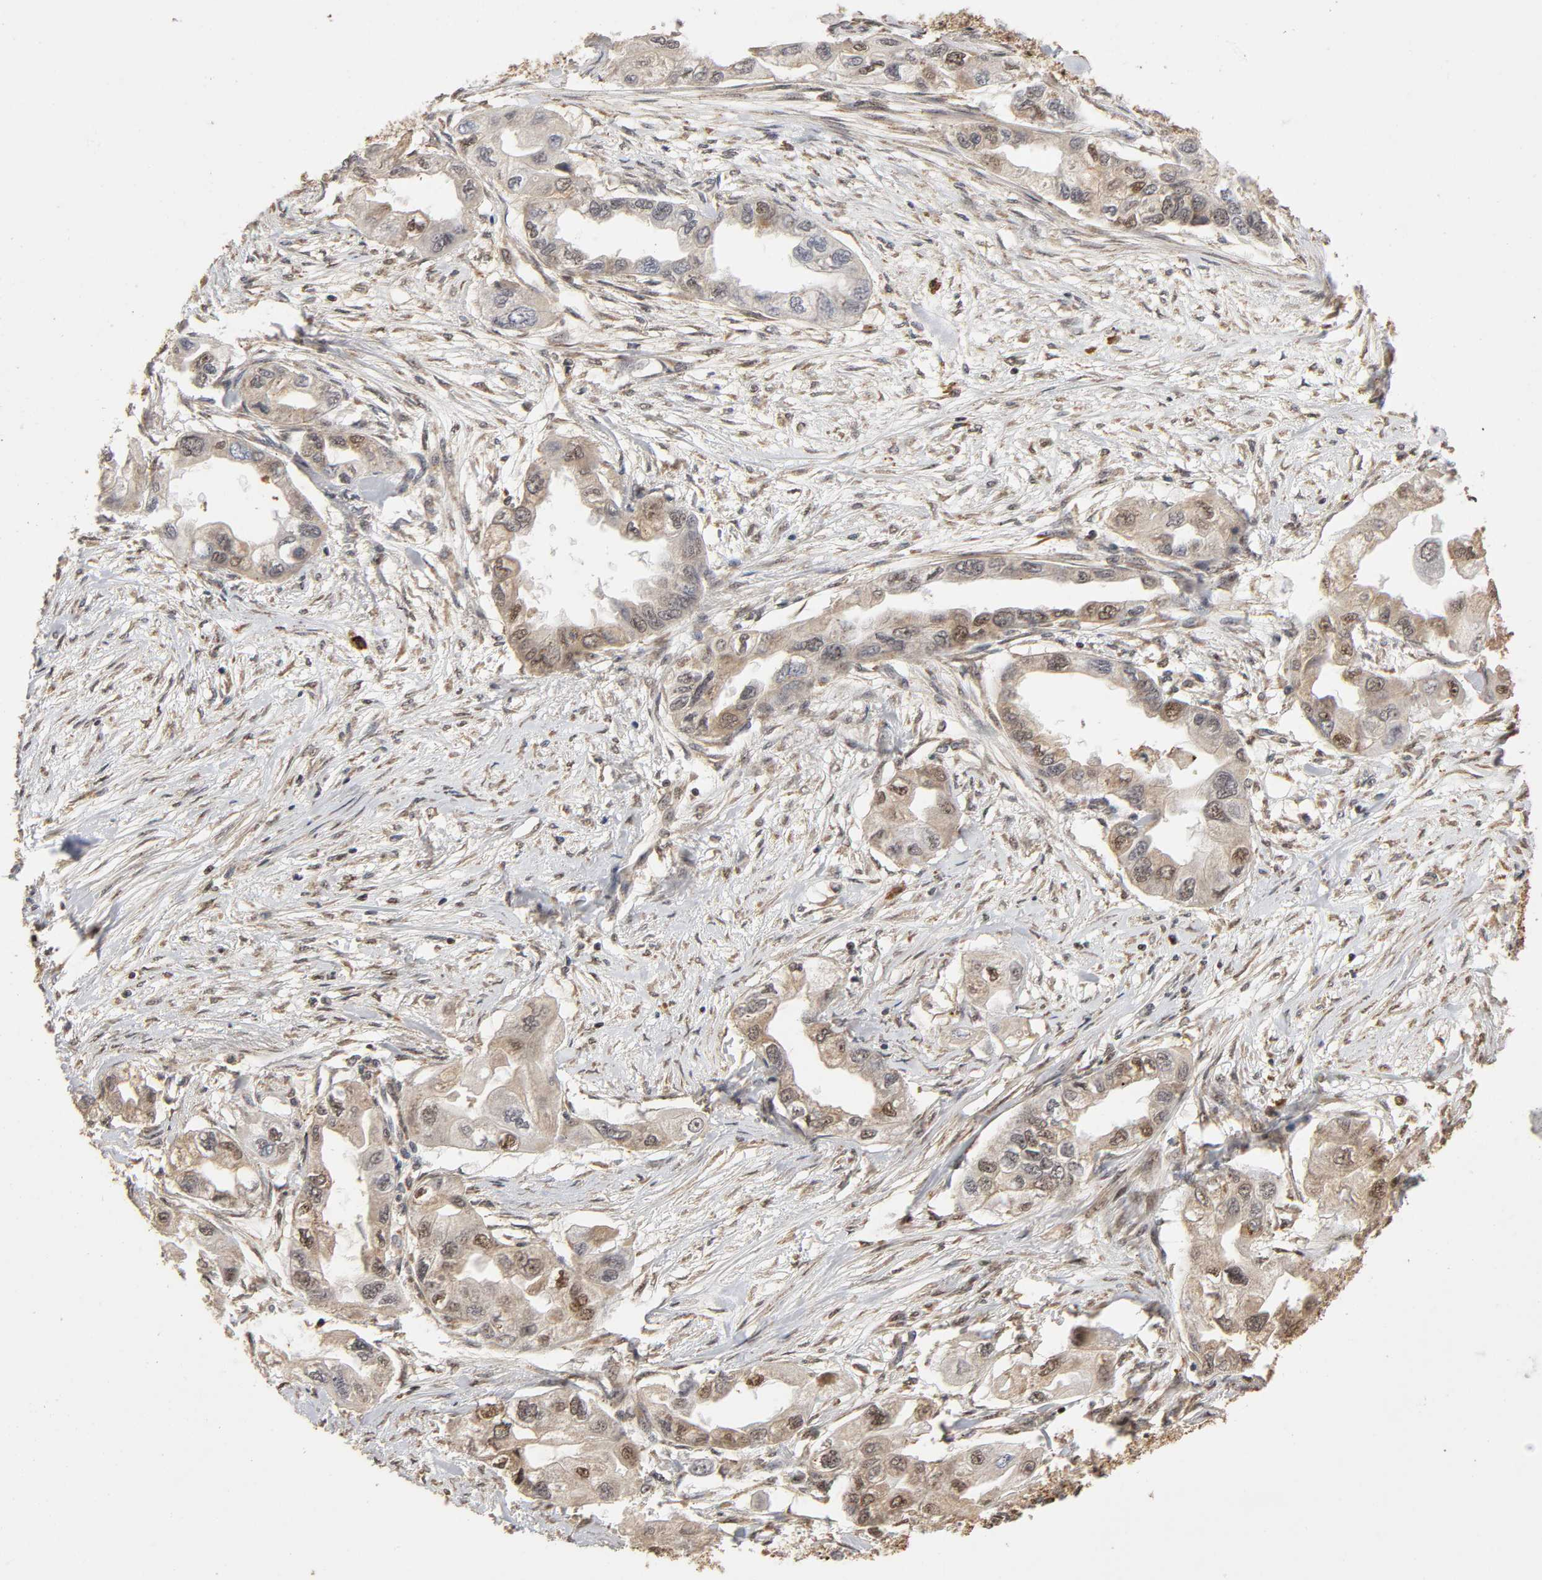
{"staining": {"intensity": "moderate", "quantity": ">75%", "location": "cytoplasmic/membranous,nuclear"}, "tissue": "endometrial cancer", "cell_type": "Tumor cells", "image_type": "cancer", "snomed": [{"axis": "morphology", "description": "Adenocarcinoma, NOS"}, {"axis": "topography", "description": "Endometrium"}], "caption": "This is an image of immunohistochemistry (IHC) staining of endometrial cancer, which shows moderate staining in the cytoplasmic/membranous and nuclear of tumor cells.", "gene": "RNF122", "patient": {"sex": "female", "age": 67}}